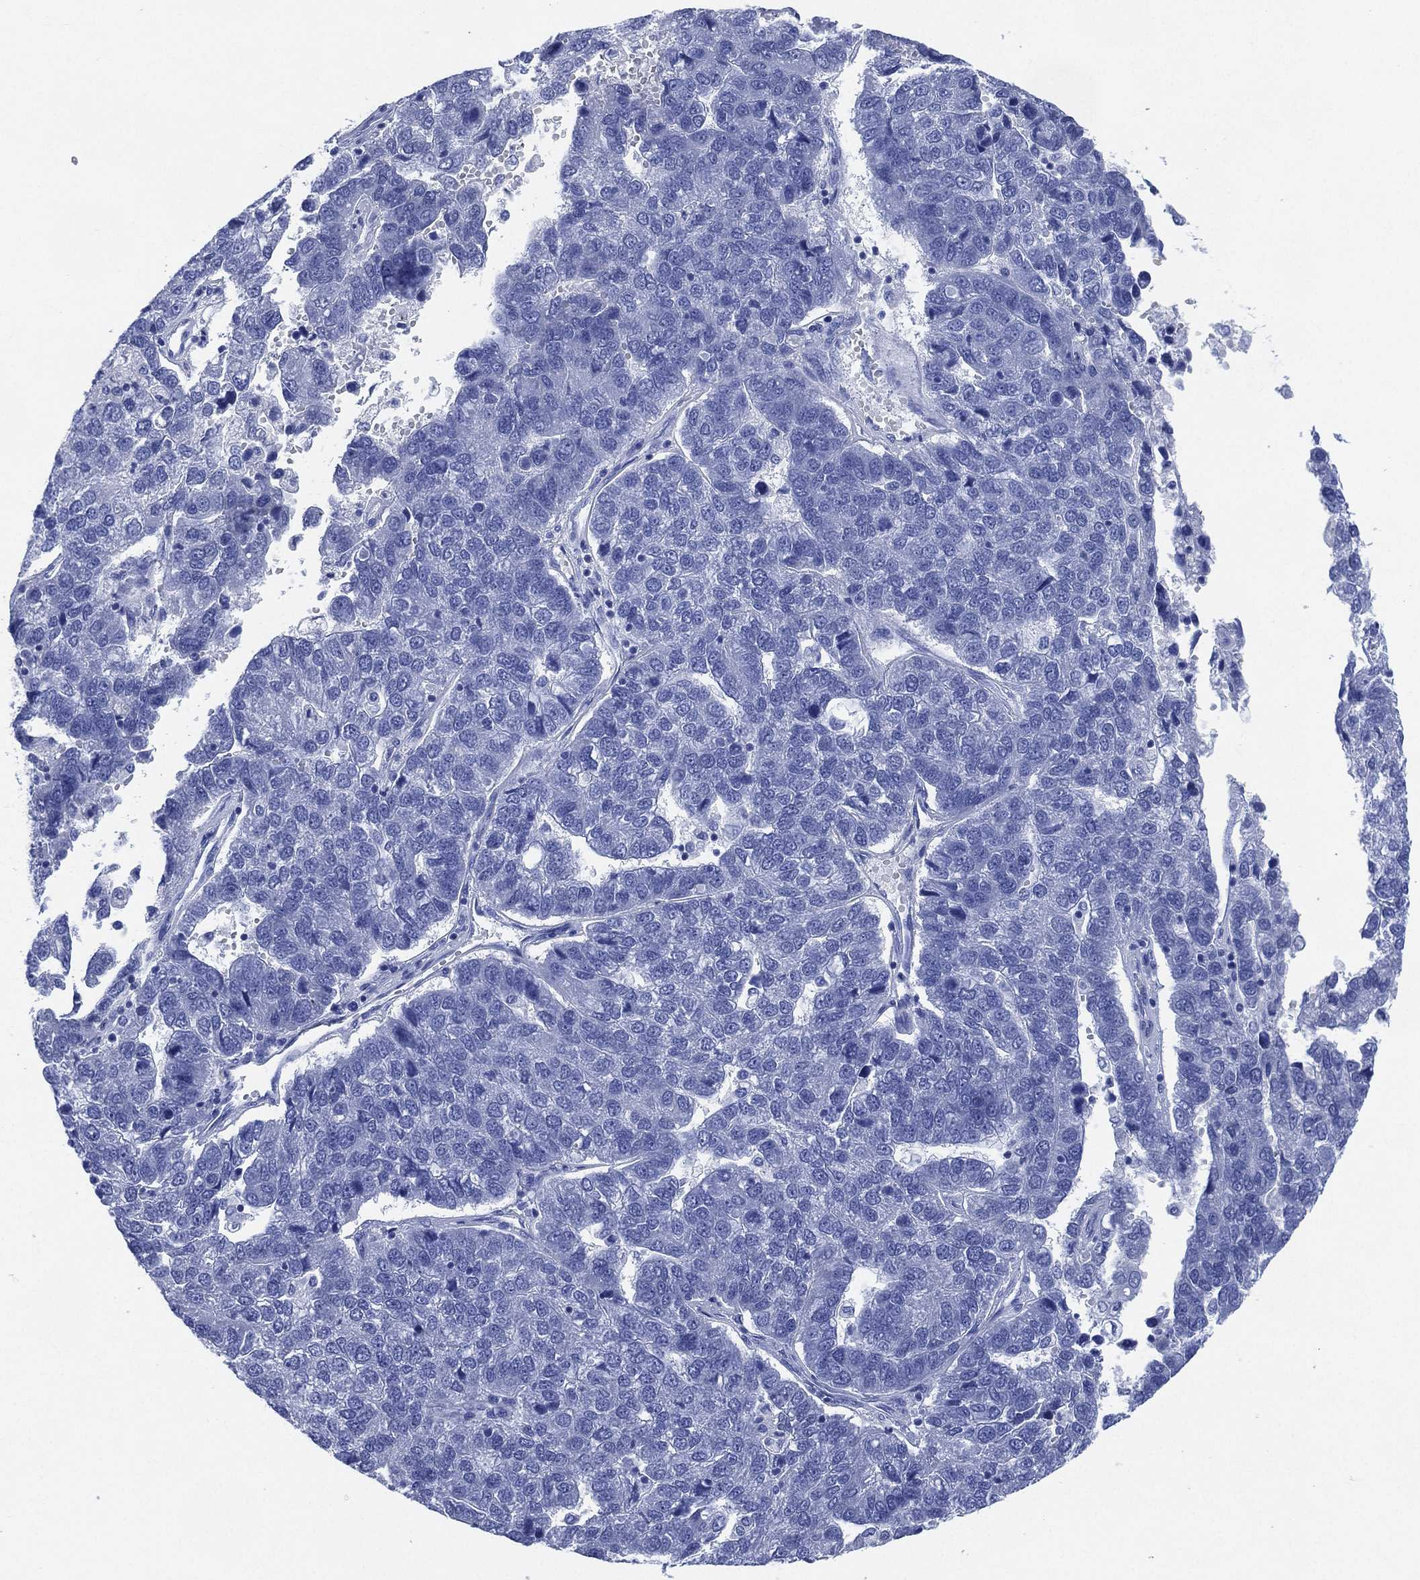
{"staining": {"intensity": "negative", "quantity": "none", "location": "none"}, "tissue": "pancreatic cancer", "cell_type": "Tumor cells", "image_type": "cancer", "snomed": [{"axis": "morphology", "description": "Adenocarcinoma, NOS"}, {"axis": "topography", "description": "Pancreas"}], "caption": "Tumor cells are negative for protein expression in human pancreatic cancer (adenocarcinoma). (DAB (3,3'-diaminobenzidine) IHC with hematoxylin counter stain).", "gene": "SIGLECL1", "patient": {"sex": "female", "age": 61}}